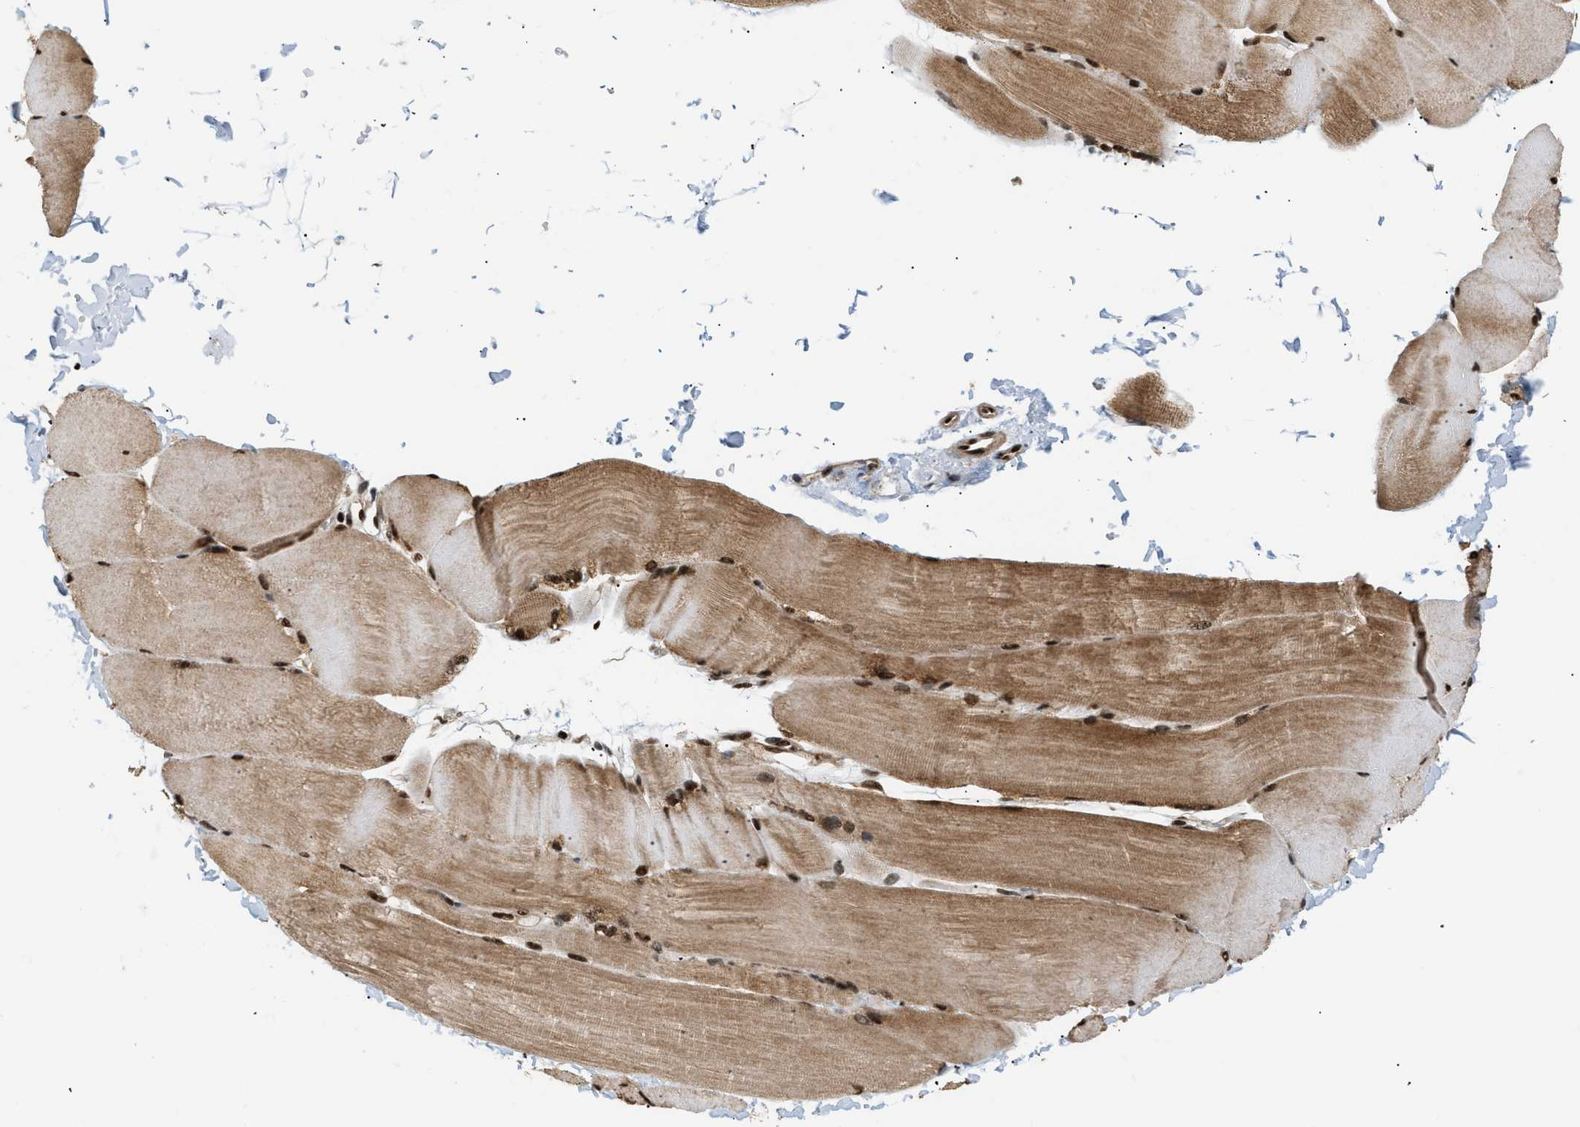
{"staining": {"intensity": "strong", "quantity": ">75%", "location": "cytoplasmic/membranous,nuclear"}, "tissue": "skeletal muscle", "cell_type": "Myocytes", "image_type": "normal", "snomed": [{"axis": "morphology", "description": "Normal tissue, NOS"}, {"axis": "topography", "description": "Skin"}, {"axis": "topography", "description": "Skeletal muscle"}], "caption": "This is an image of IHC staining of unremarkable skeletal muscle, which shows strong expression in the cytoplasmic/membranous,nuclear of myocytes.", "gene": "RBM5", "patient": {"sex": "male", "age": 83}}